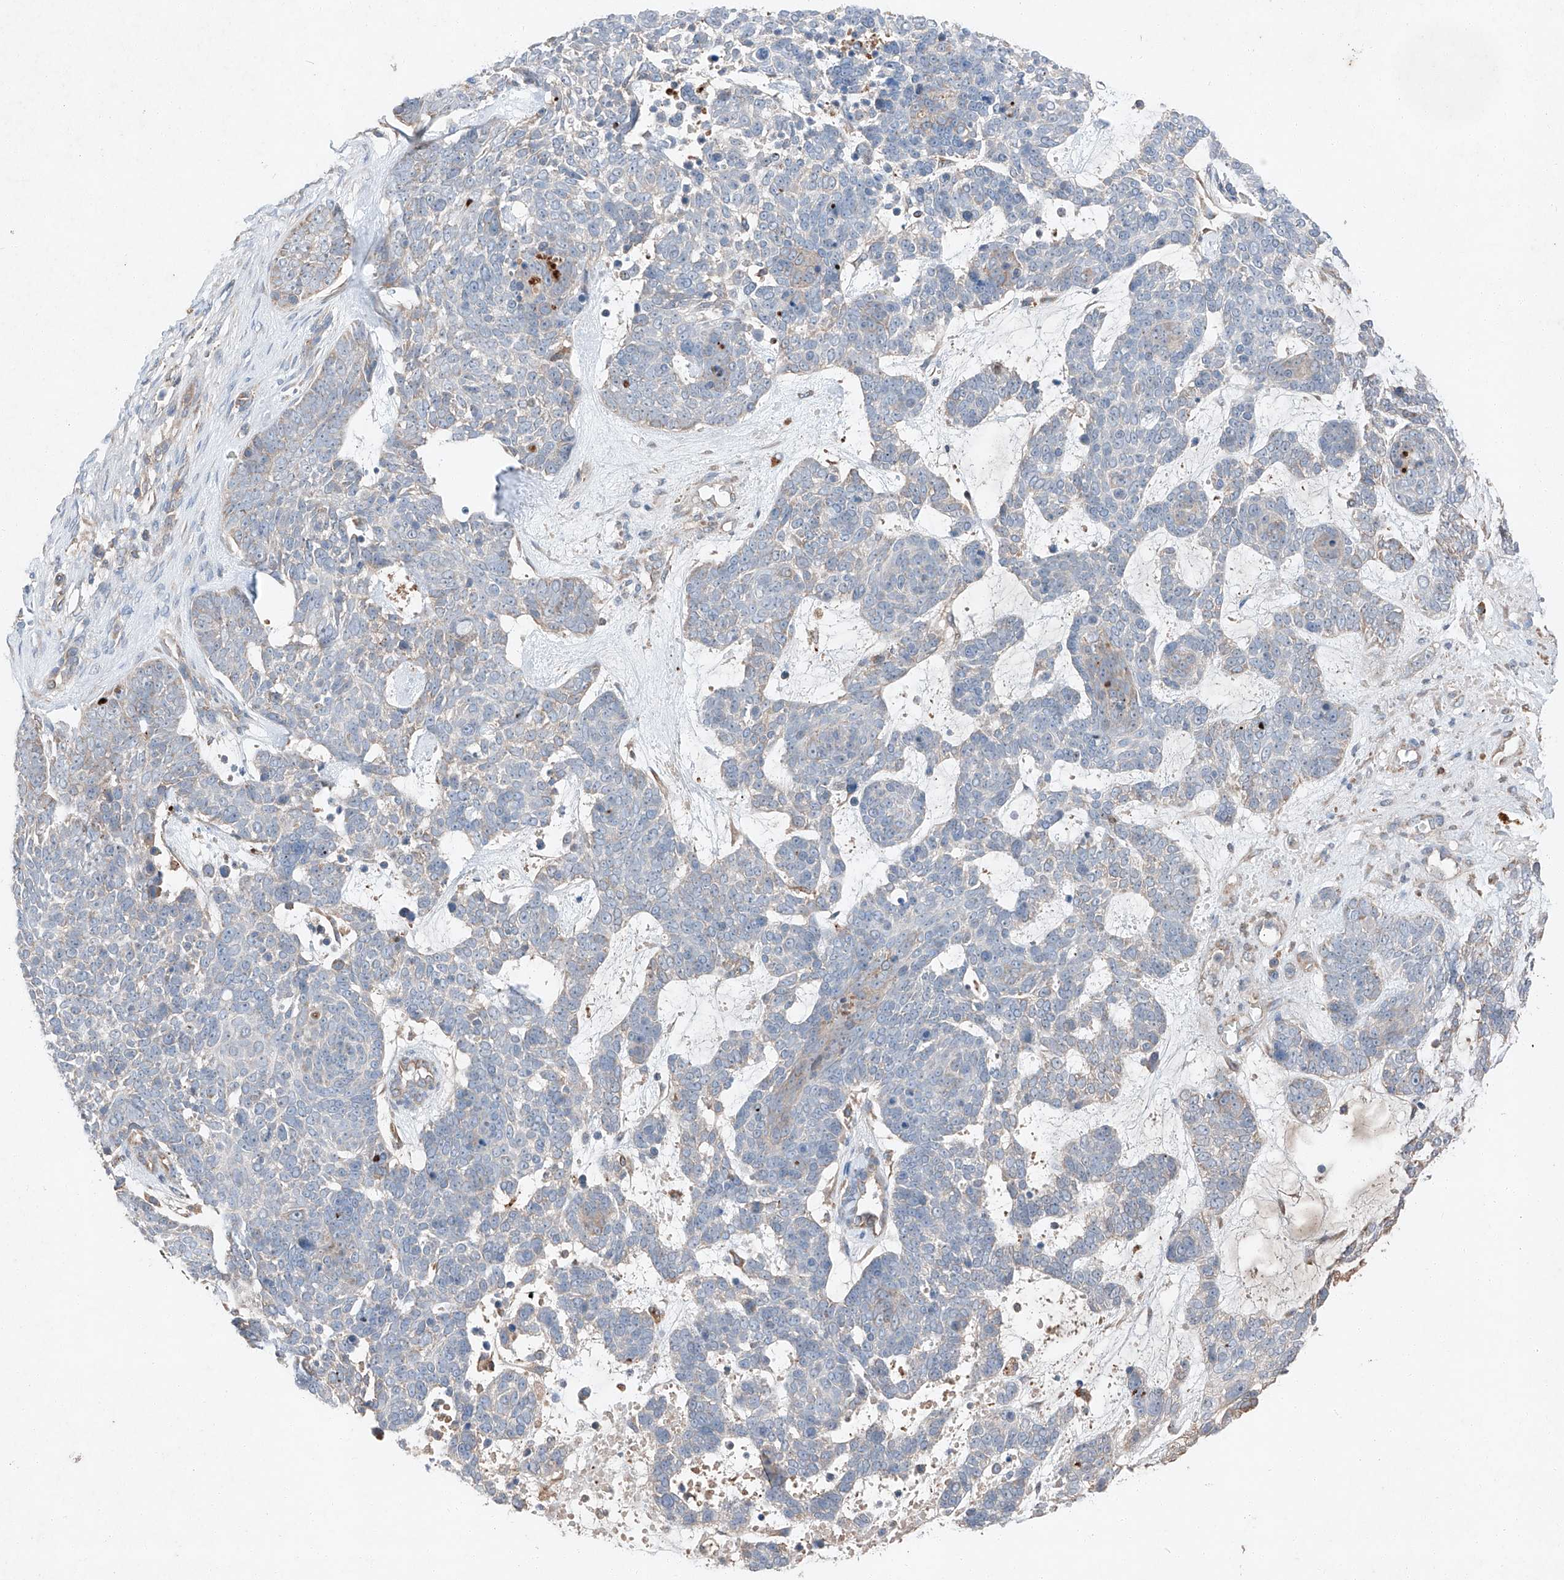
{"staining": {"intensity": "negative", "quantity": "none", "location": "none"}, "tissue": "skin cancer", "cell_type": "Tumor cells", "image_type": "cancer", "snomed": [{"axis": "morphology", "description": "Basal cell carcinoma"}, {"axis": "topography", "description": "Skin"}], "caption": "Immunohistochemistry photomicrograph of skin cancer (basal cell carcinoma) stained for a protein (brown), which exhibits no expression in tumor cells.", "gene": "RUSC1", "patient": {"sex": "female", "age": 81}}